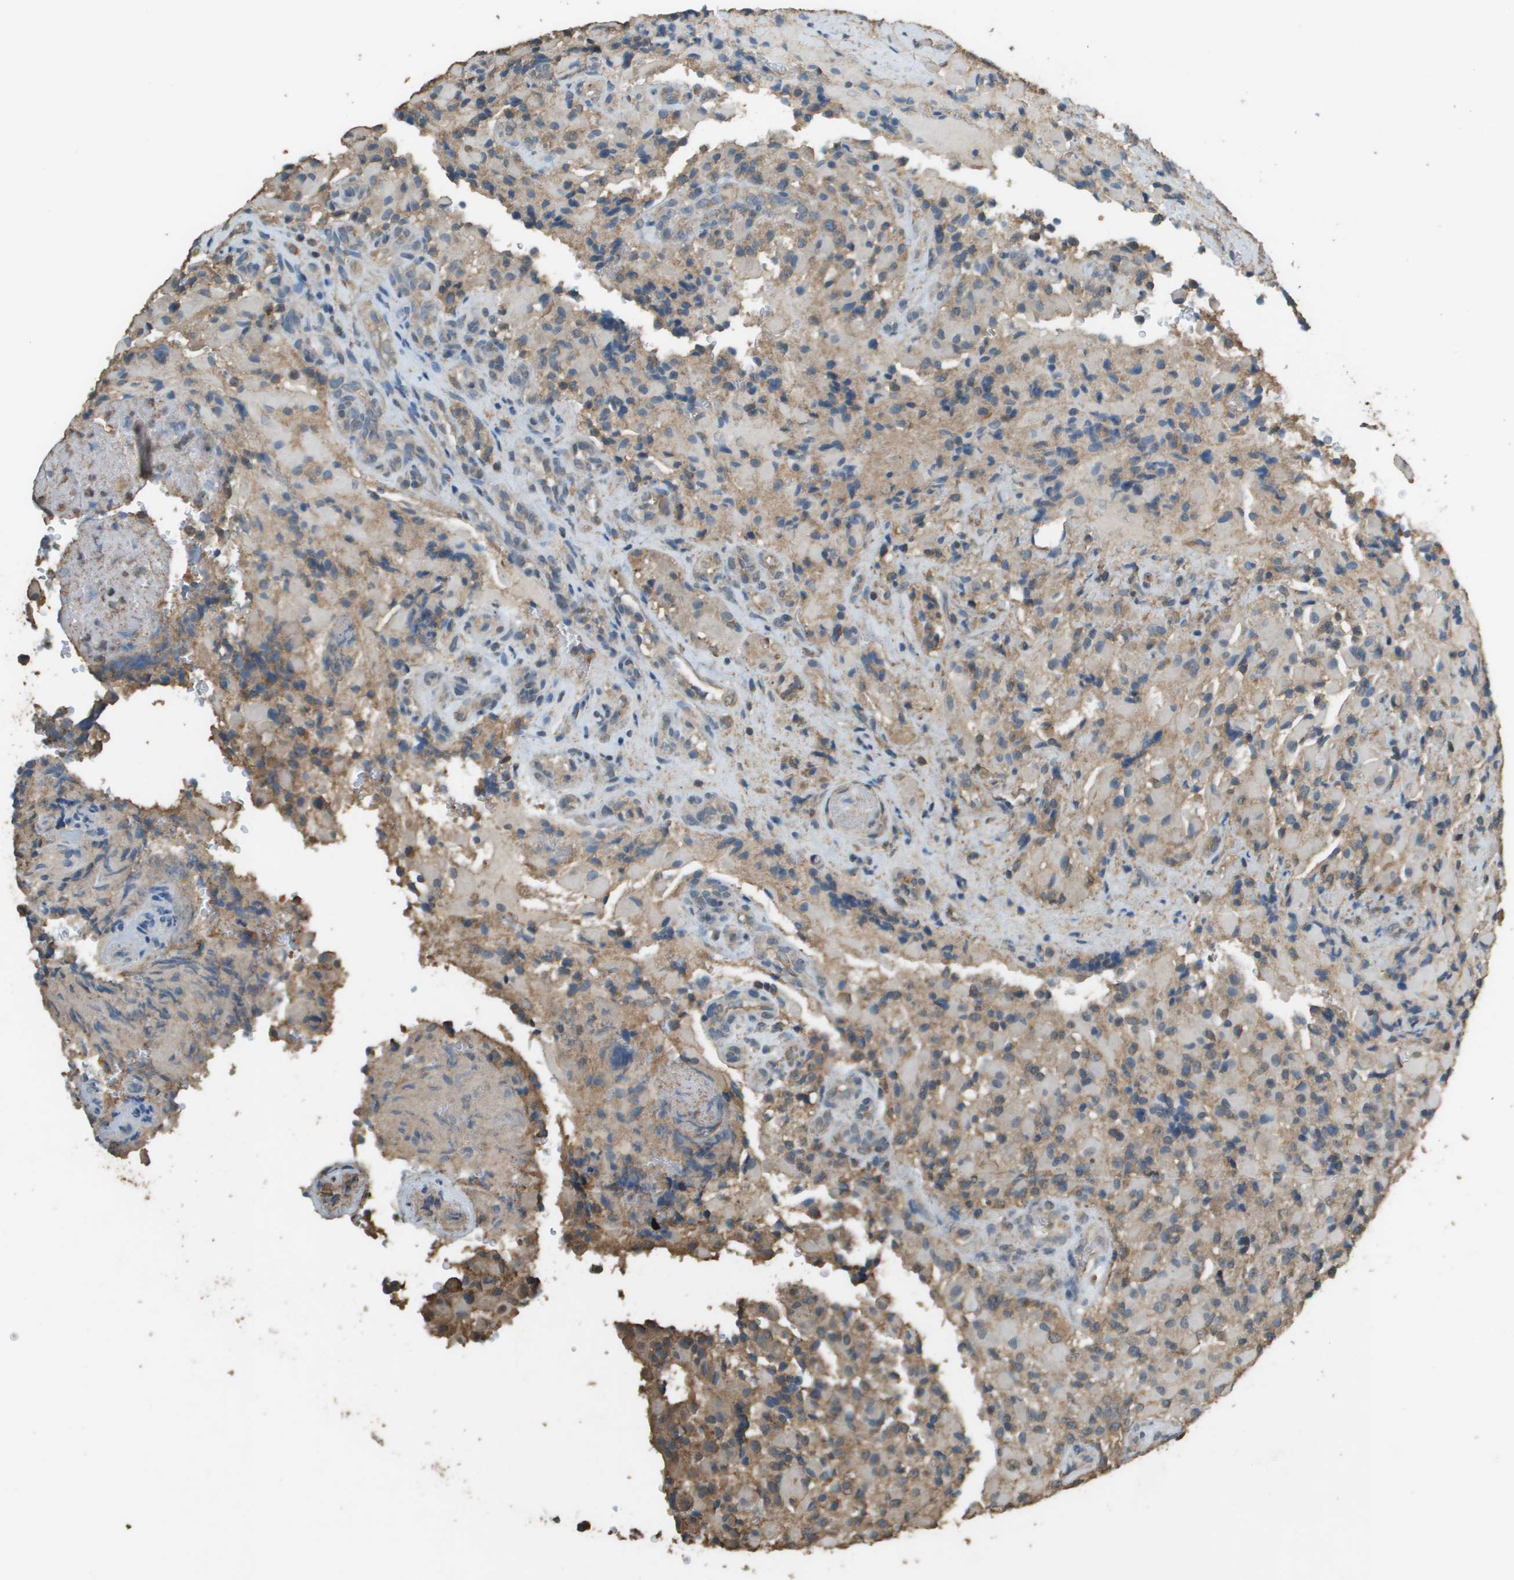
{"staining": {"intensity": "weak", "quantity": "25%-75%", "location": "cytoplasmic/membranous"}, "tissue": "glioma", "cell_type": "Tumor cells", "image_type": "cancer", "snomed": [{"axis": "morphology", "description": "Glioma, malignant, High grade"}, {"axis": "topography", "description": "Brain"}], "caption": "Weak cytoplasmic/membranous positivity is identified in about 25%-75% of tumor cells in malignant glioma (high-grade).", "gene": "MS4A7", "patient": {"sex": "male", "age": 71}}